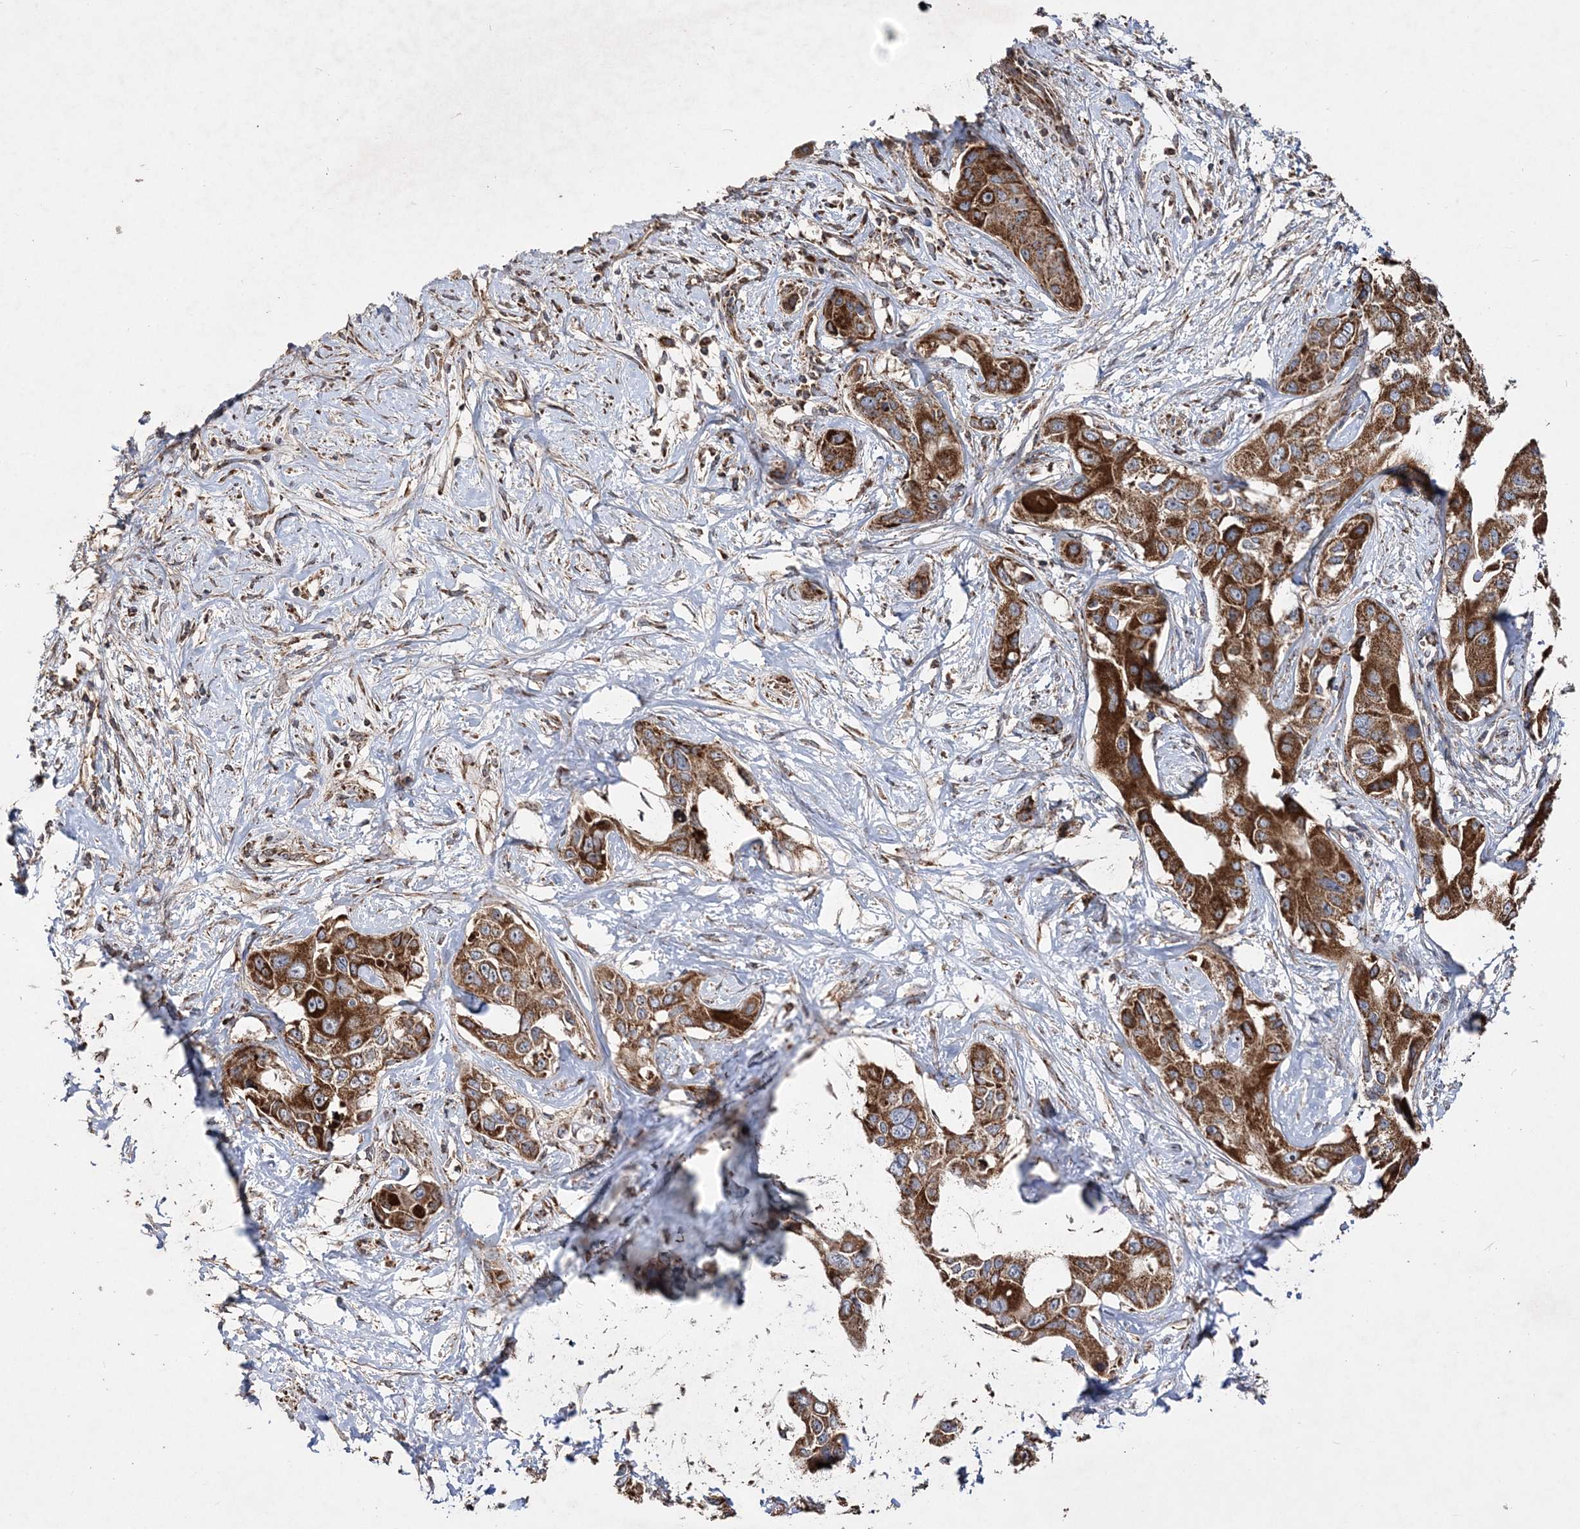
{"staining": {"intensity": "strong", "quantity": ">75%", "location": "cytoplasmic/membranous"}, "tissue": "liver cancer", "cell_type": "Tumor cells", "image_type": "cancer", "snomed": [{"axis": "morphology", "description": "Cholangiocarcinoma"}, {"axis": "topography", "description": "Liver"}], "caption": "Liver cholangiocarcinoma tissue demonstrates strong cytoplasmic/membranous expression in approximately >75% of tumor cells, visualized by immunohistochemistry.", "gene": "POC5", "patient": {"sex": "male", "age": 59}}